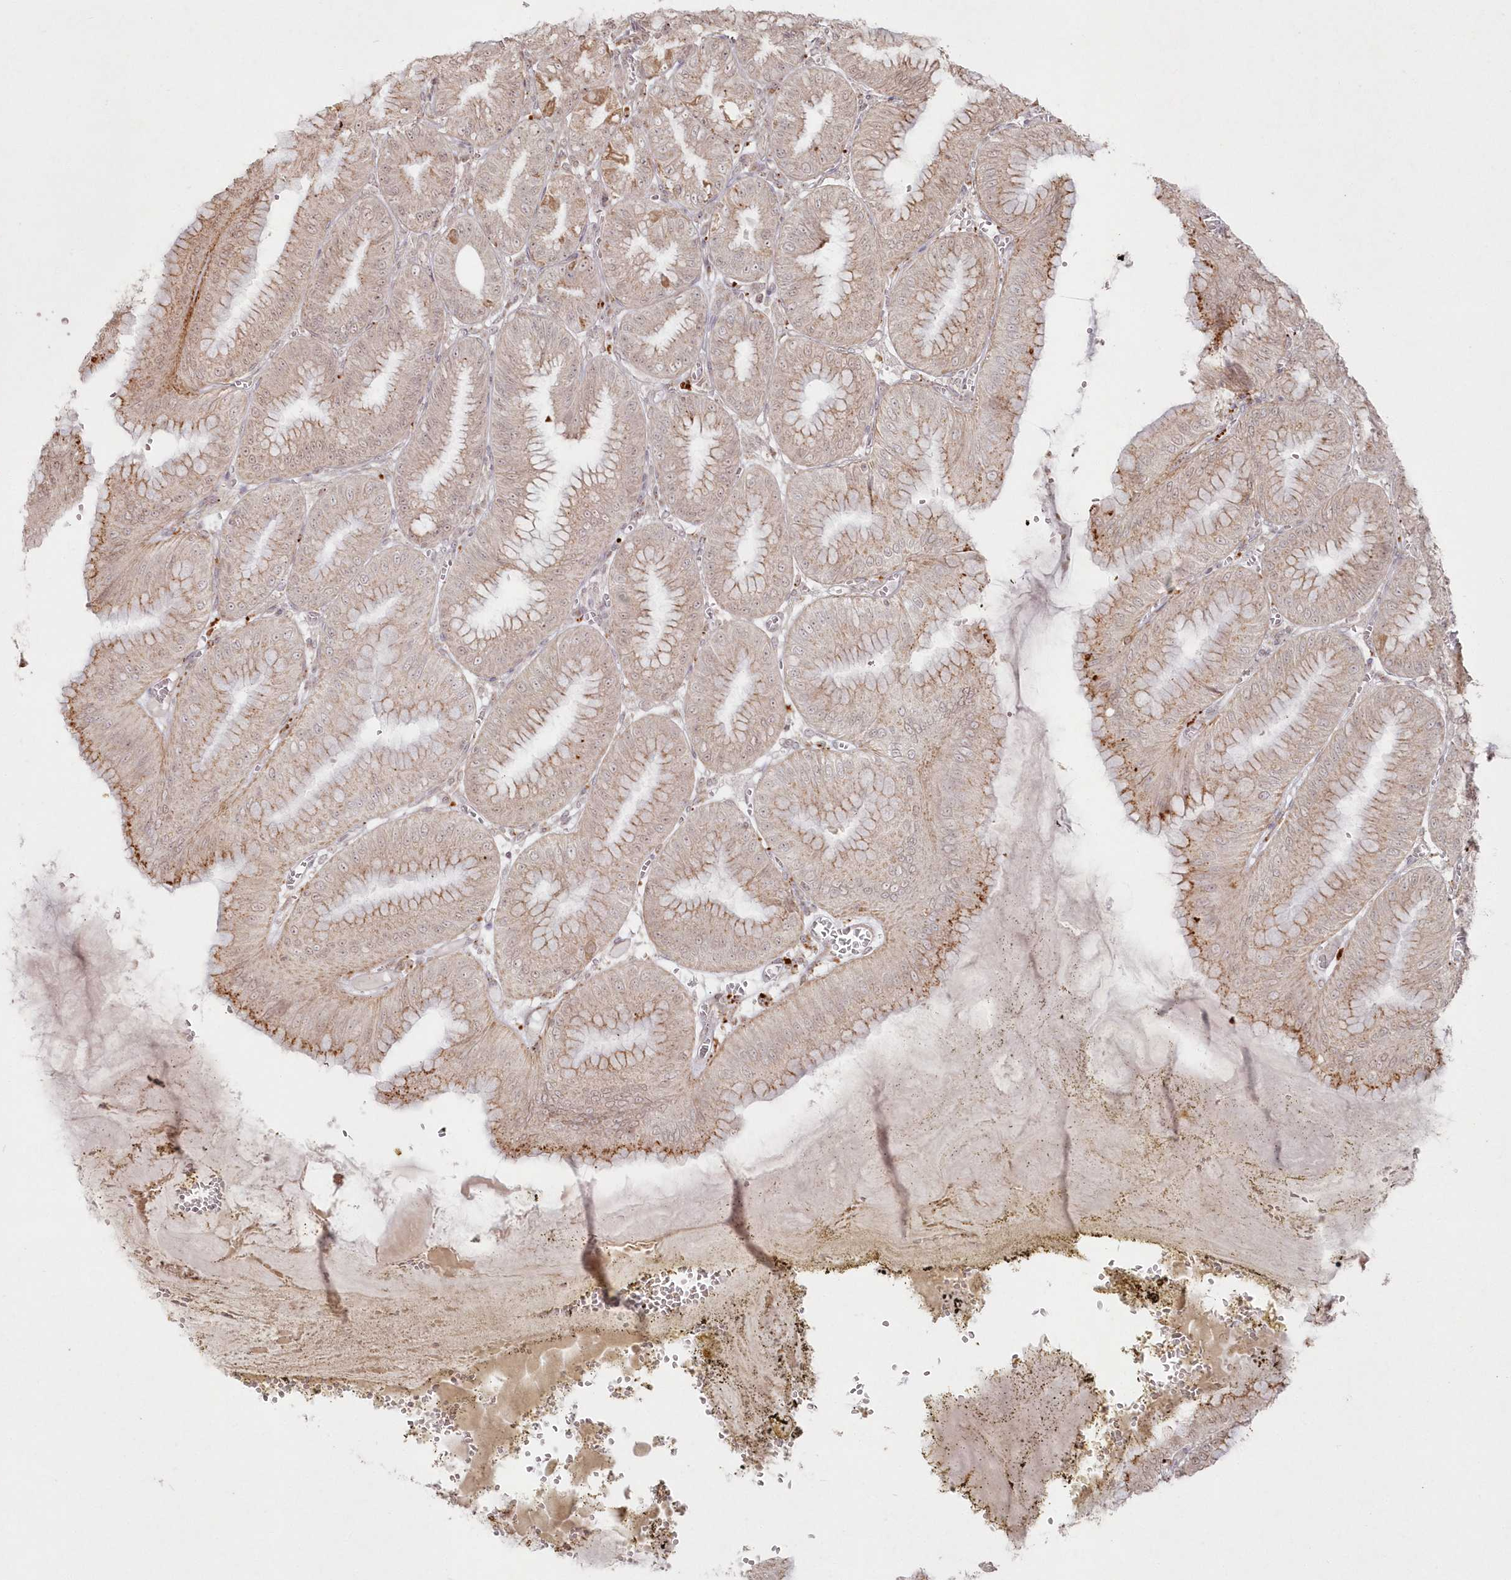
{"staining": {"intensity": "moderate", "quantity": ">75%", "location": "cytoplasmic/membranous"}, "tissue": "stomach", "cell_type": "Glandular cells", "image_type": "normal", "snomed": [{"axis": "morphology", "description": "Normal tissue, NOS"}, {"axis": "topography", "description": "Stomach, lower"}], "caption": "High-power microscopy captured an immunohistochemistry histopathology image of normal stomach, revealing moderate cytoplasmic/membranous positivity in approximately >75% of glandular cells.", "gene": "ARSB", "patient": {"sex": "male", "age": 71}}